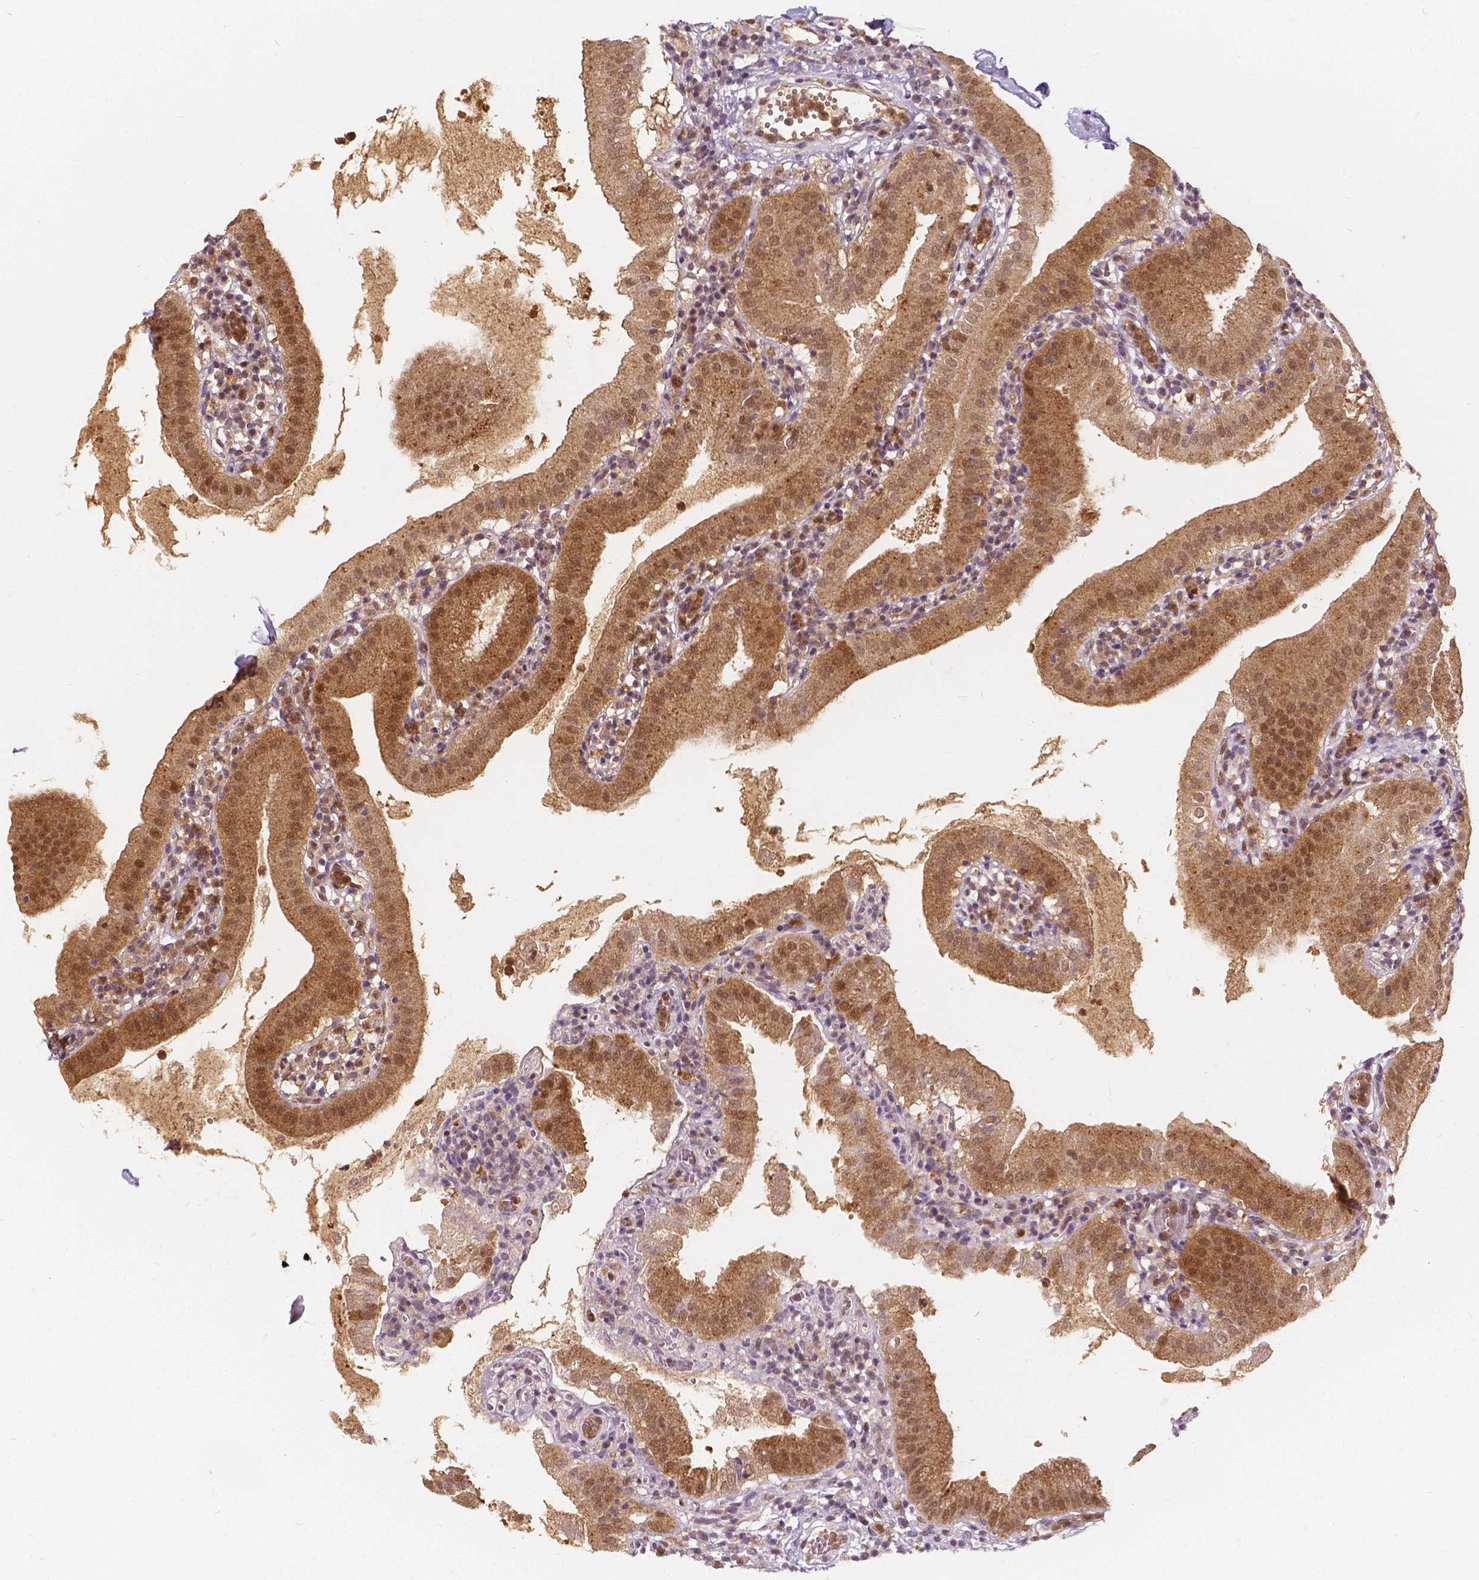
{"staining": {"intensity": "moderate", "quantity": ">75%", "location": "cytoplasmic/membranous,nuclear"}, "tissue": "gallbladder", "cell_type": "Glandular cells", "image_type": "normal", "snomed": [{"axis": "morphology", "description": "Normal tissue, NOS"}, {"axis": "topography", "description": "Gallbladder"}], "caption": "Protein expression analysis of benign gallbladder displays moderate cytoplasmic/membranous,nuclear expression in approximately >75% of glandular cells.", "gene": "NAPRT", "patient": {"sex": "female", "age": 65}}